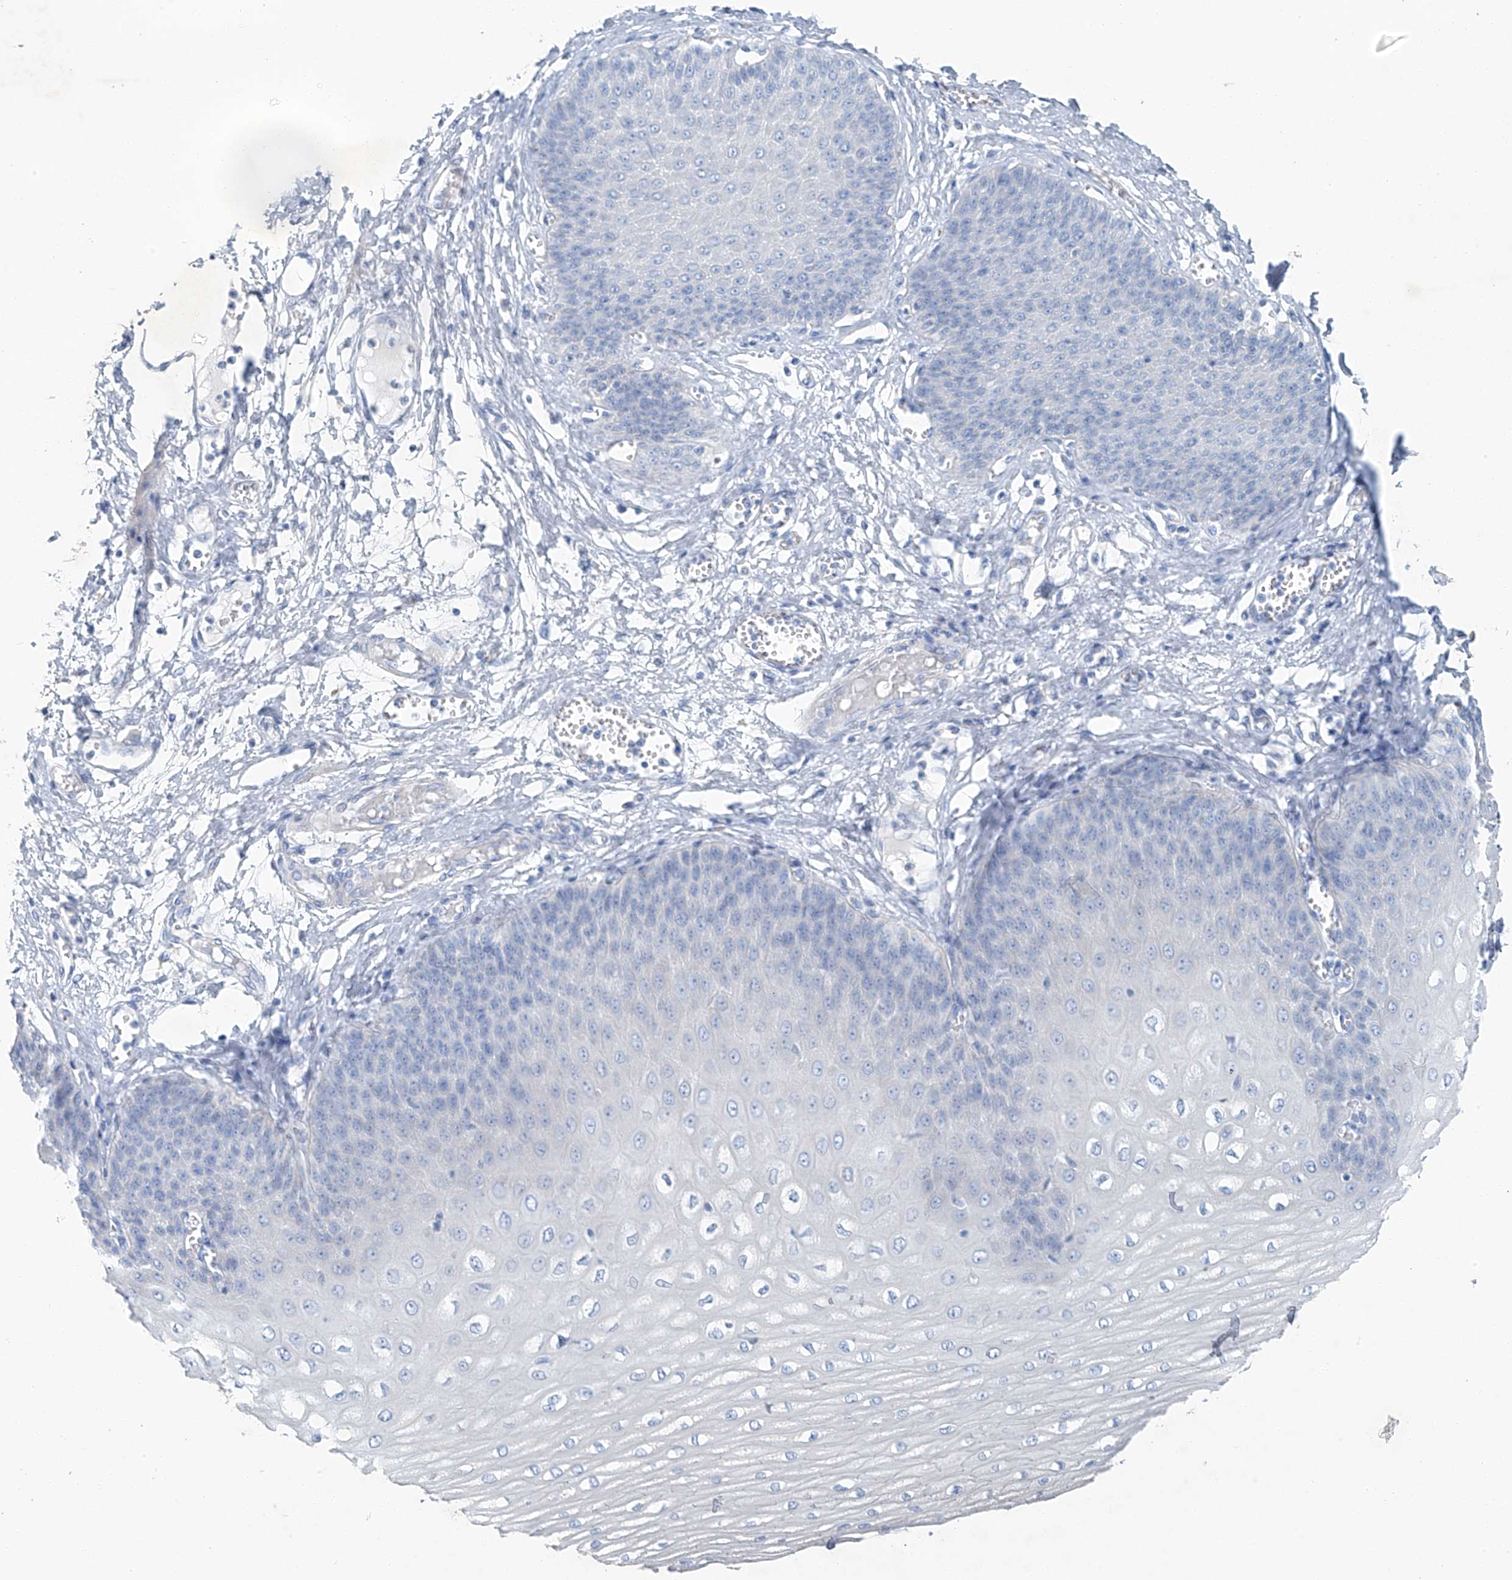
{"staining": {"intensity": "negative", "quantity": "none", "location": "none"}, "tissue": "esophagus", "cell_type": "Squamous epithelial cells", "image_type": "normal", "snomed": [{"axis": "morphology", "description": "Normal tissue, NOS"}, {"axis": "topography", "description": "Esophagus"}], "caption": "An image of human esophagus is negative for staining in squamous epithelial cells. Brightfield microscopy of IHC stained with DAB (3,3'-diaminobenzidine) (brown) and hematoxylin (blue), captured at high magnification.", "gene": "C1orf87", "patient": {"sex": "male", "age": 60}}